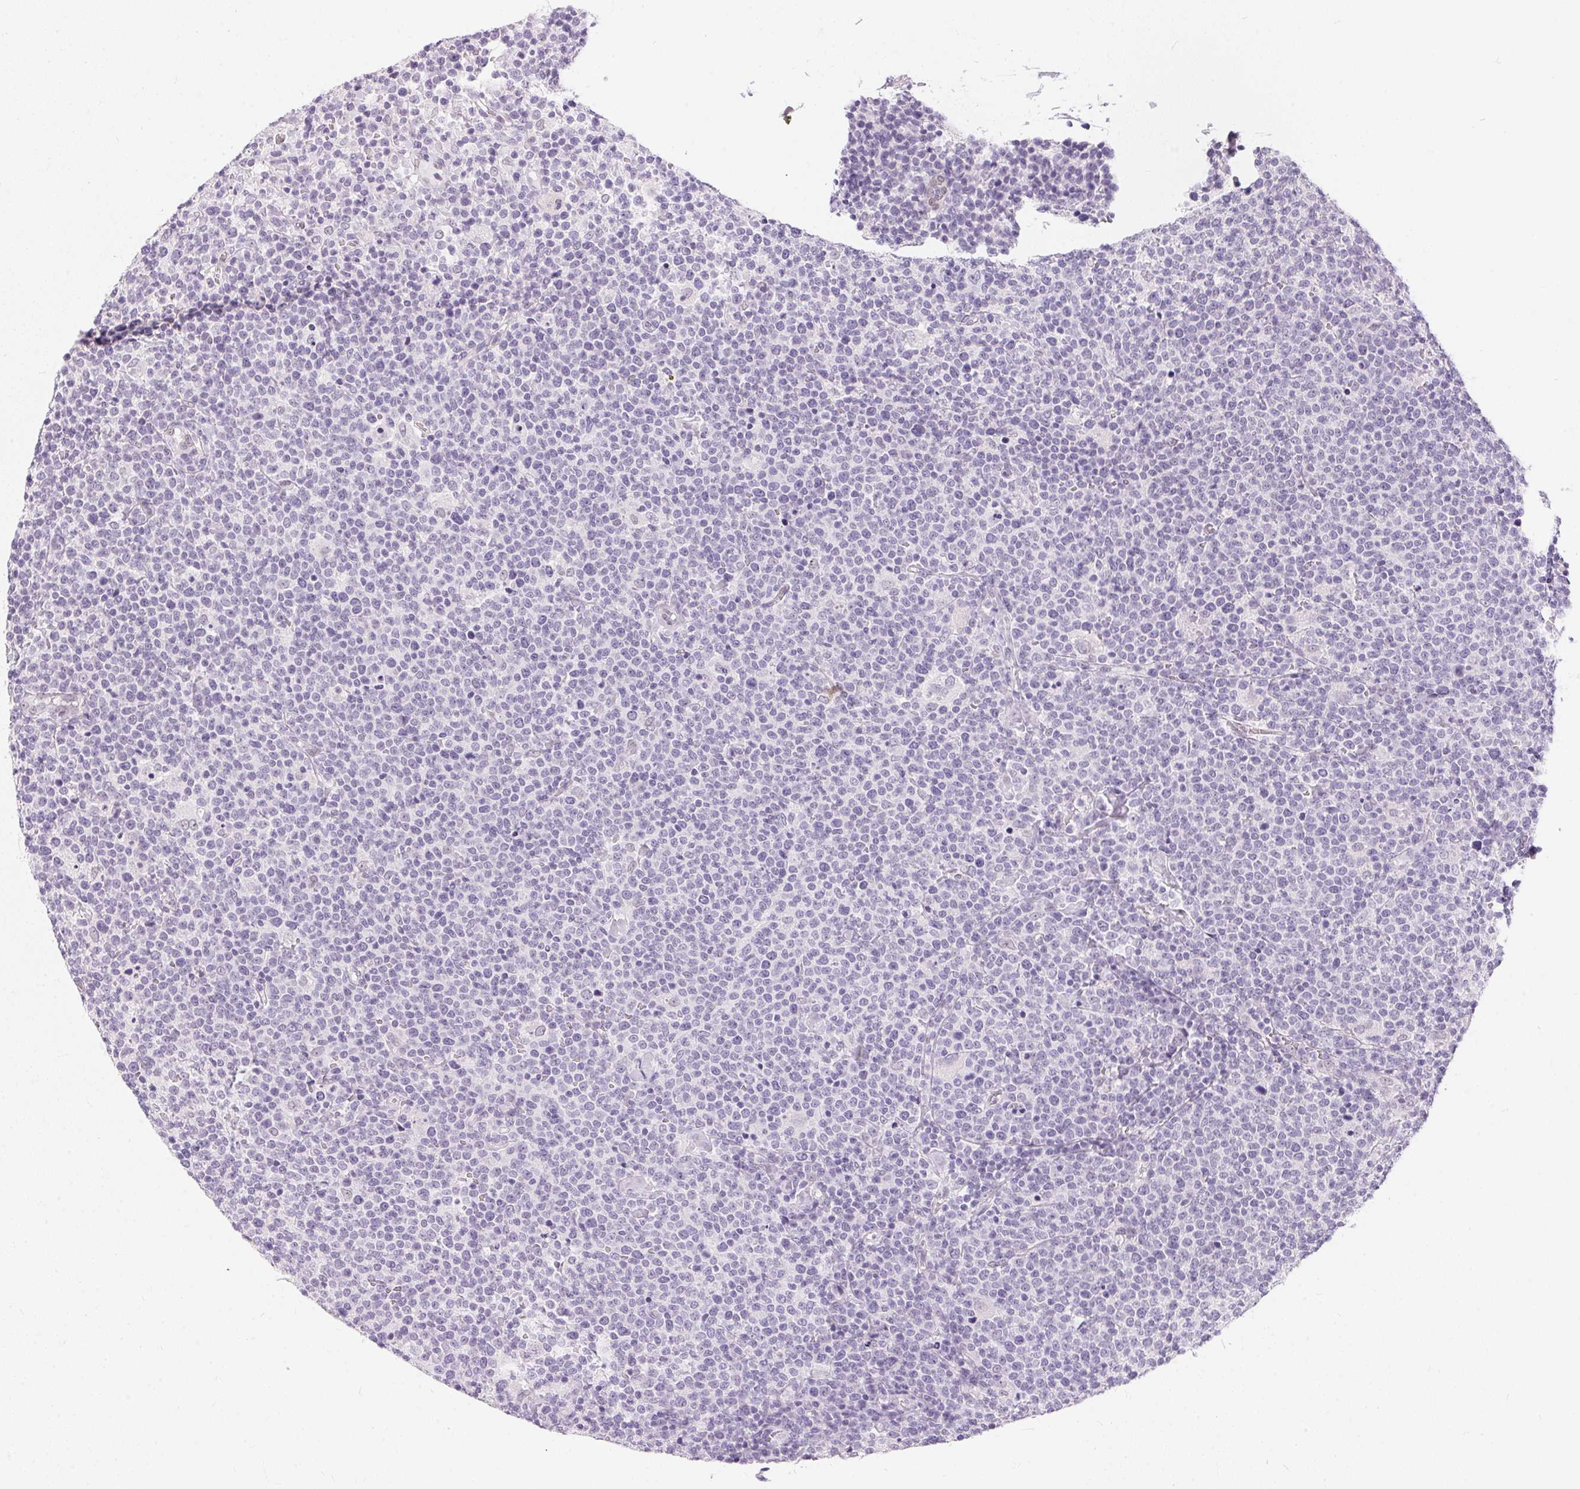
{"staining": {"intensity": "negative", "quantity": "none", "location": "none"}, "tissue": "lymphoma", "cell_type": "Tumor cells", "image_type": "cancer", "snomed": [{"axis": "morphology", "description": "Malignant lymphoma, non-Hodgkin's type, High grade"}, {"axis": "topography", "description": "Lymph node"}], "caption": "High power microscopy histopathology image of an IHC histopathology image of lymphoma, revealing no significant positivity in tumor cells.", "gene": "GBP6", "patient": {"sex": "male", "age": 61}}